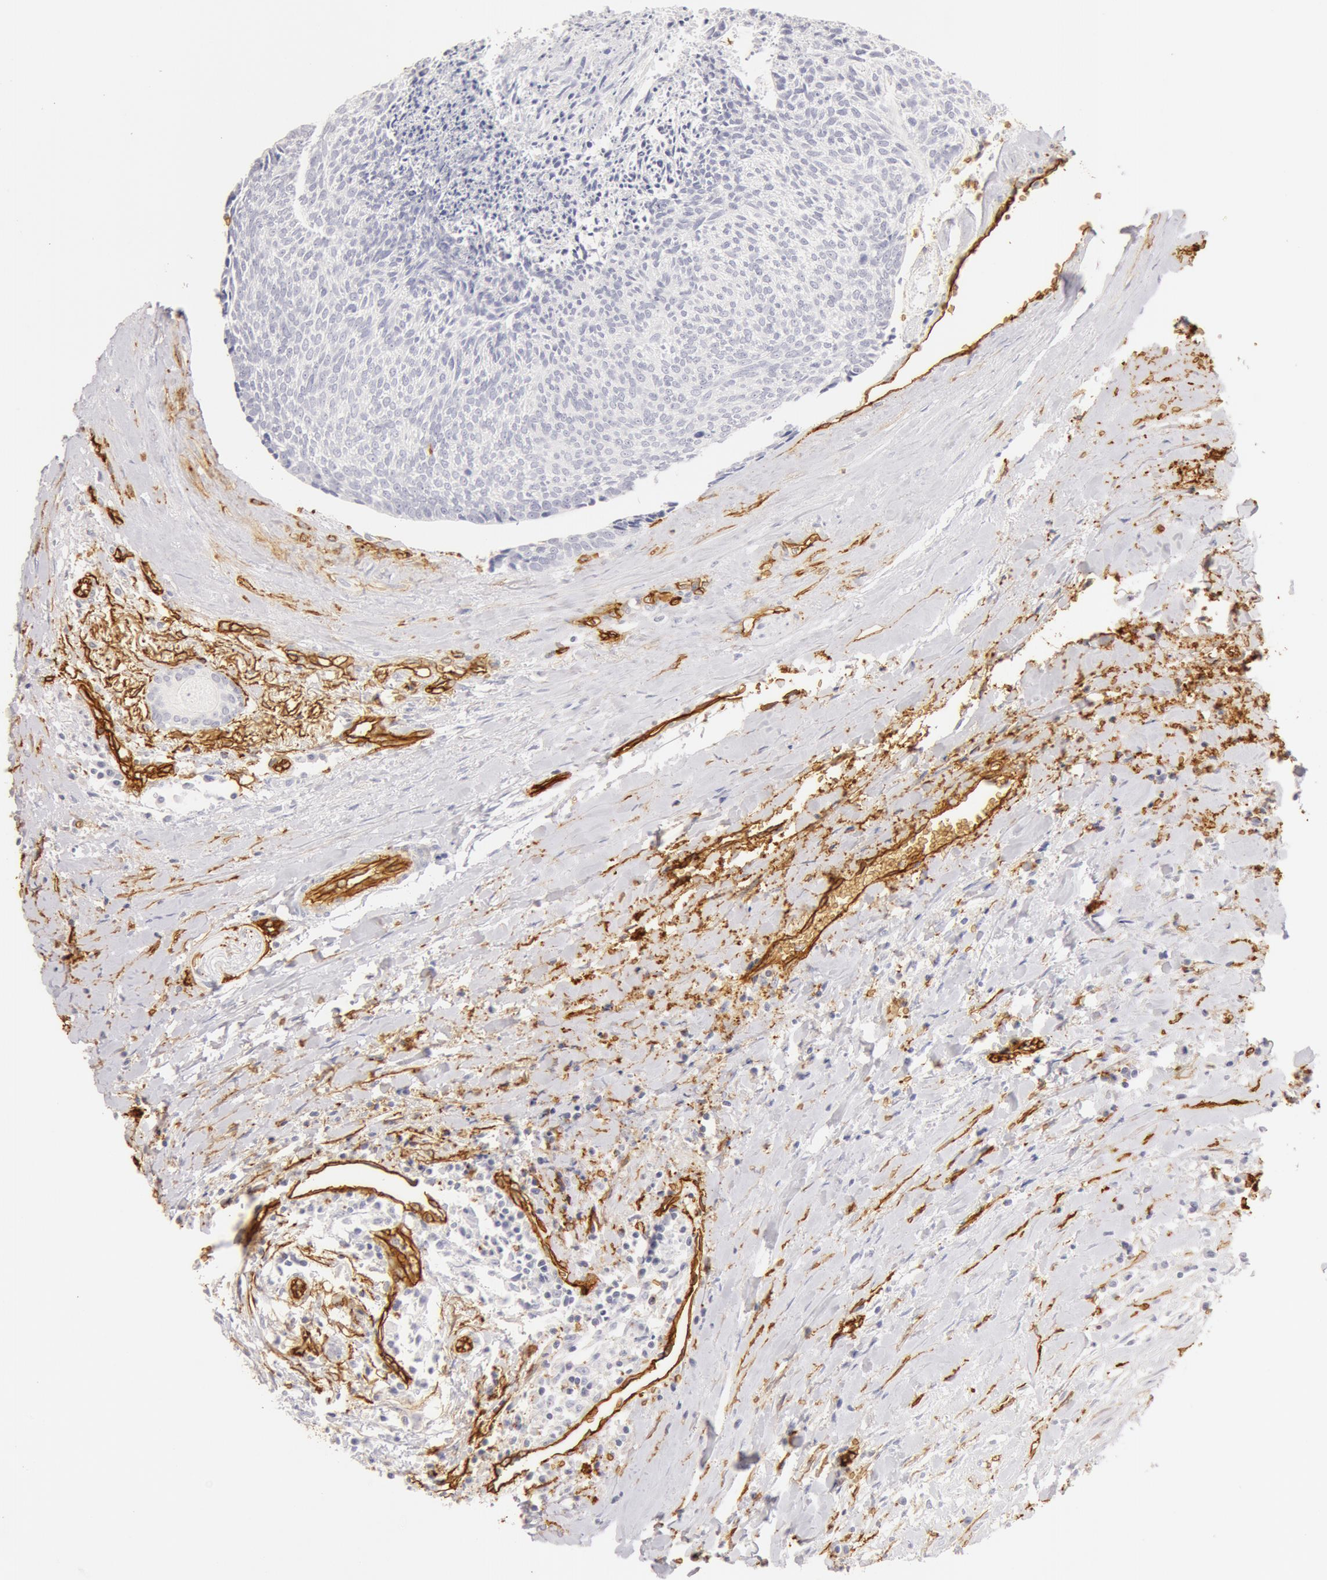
{"staining": {"intensity": "negative", "quantity": "none", "location": "none"}, "tissue": "head and neck cancer", "cell_type": "Tumor cells", "image_type": "cancer", "snomed": [{"axis": "morphology", "description": "Squamous cell carcinoma, NOS"}, {"axis": "topography", "description": "Salivary gland"}, {"axis": "topography", "description": "Head-Neck"}], "caption": "Photomicrograph shows no significant protein expression in tumor cells of head and neck cancer. The staining is performed using DAB brown chromogen with nuclei counter-stained in using hematoxylin.", "gene": "AQP1", "patient": {"sex": "male", "age": 70}}